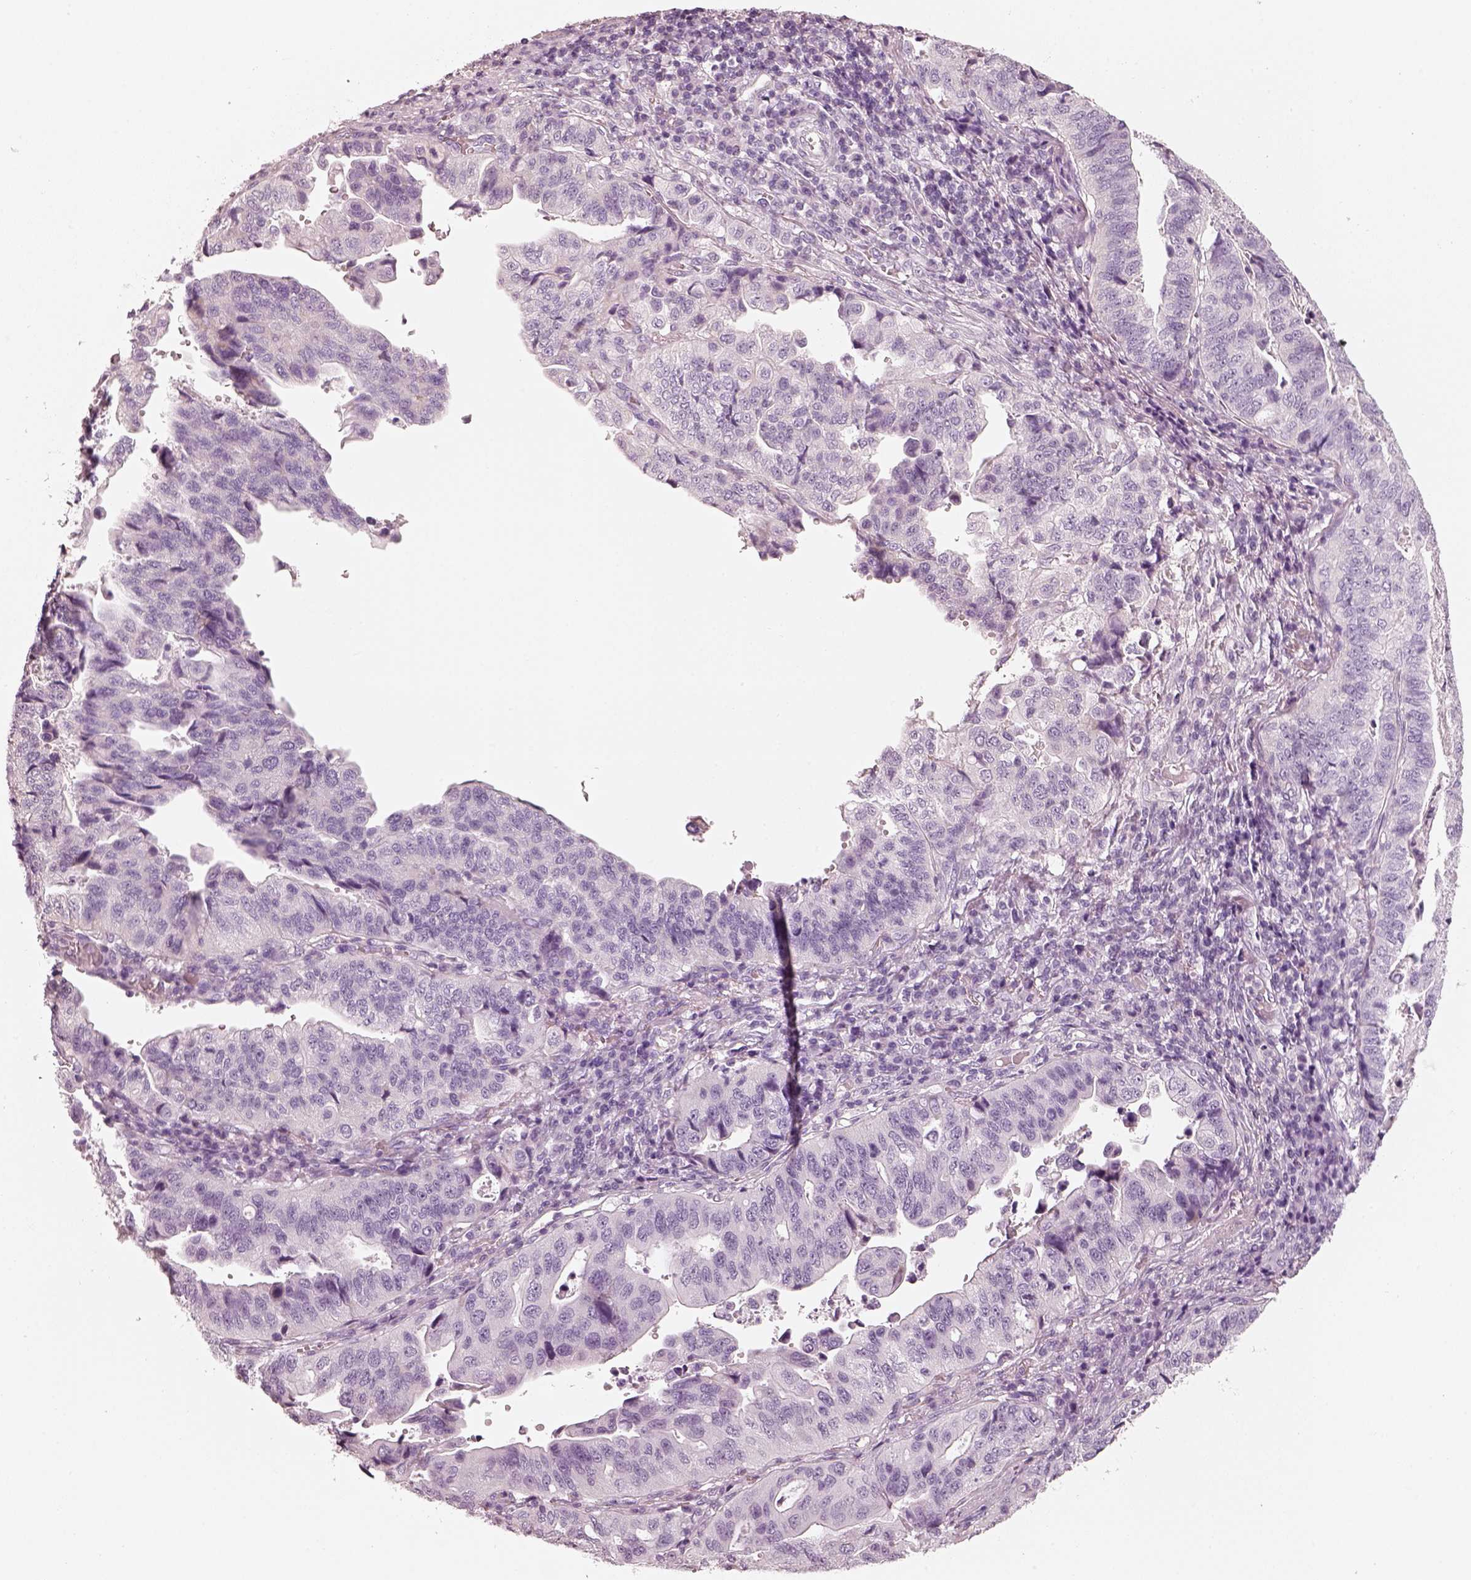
{"staining": {"intensity": "negative", "quantity": "none", "location": "none"}, "tissue": "stomach cancer", "cell_type": "Tumor cells", "image_type": "cancer", "snomed": [{"axis": "morphology", "description": "Adenocarcinoma, NOS"}, {"axis": "topography", "description": "Stomach, upper"}], "caption": "Protein analysis of stomach cancer demonstrates no significant expression in tumor cells. (DAB (3,3'-diaminobenzidine) immunohistochemistry, high magnification).", "gene": "R3HDML", "patient": {"sex": "female", "age": 67}}